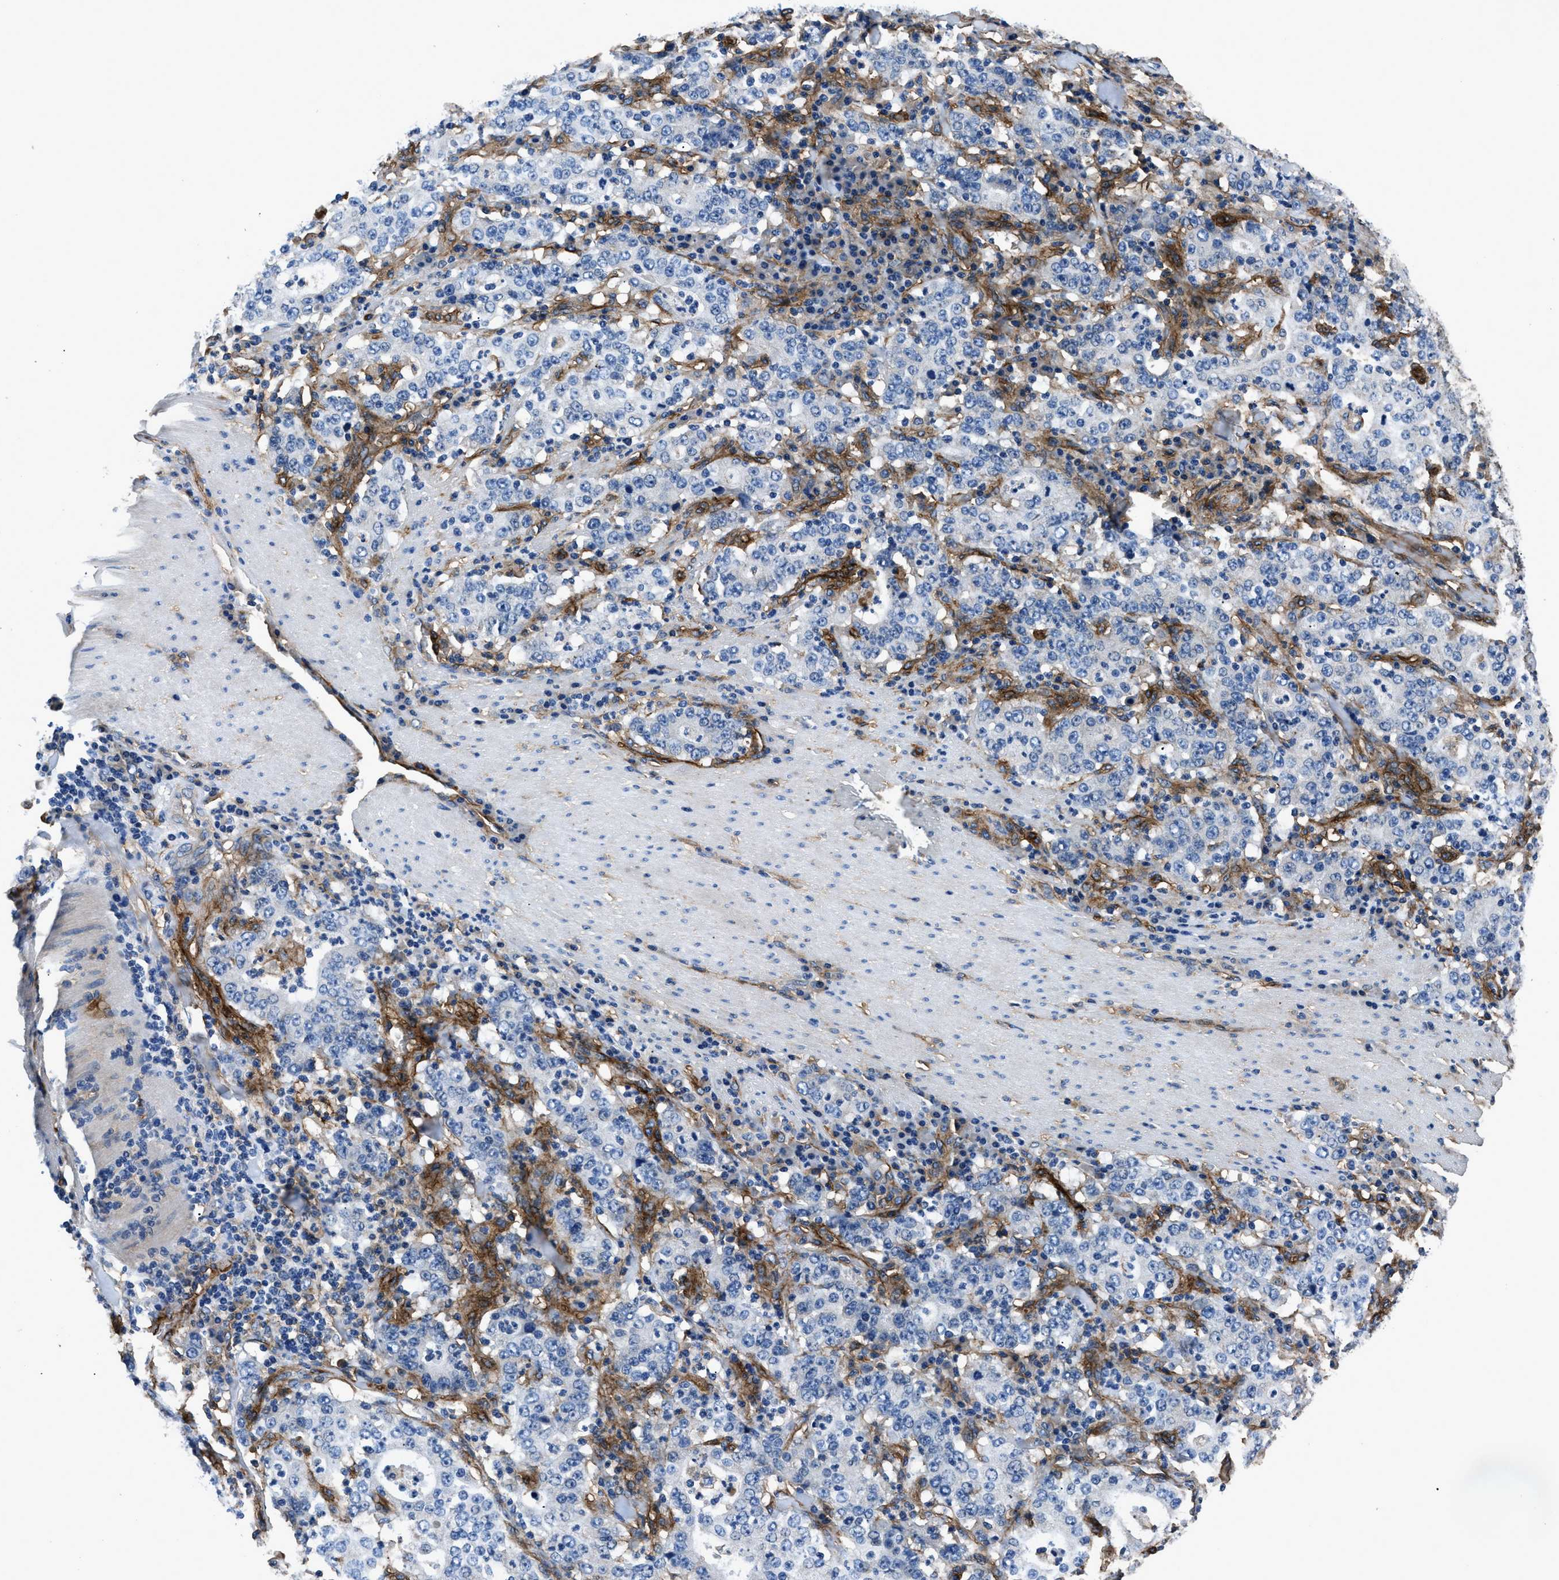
{"staining": {"intensity": "negative", "quantity": "none", "location": "none"}, "tissue": "stomach cancer", "cell_type": "Tumor cells", "image_type": "cancer", "snomed": [{"axis": "morphology", "description": "Normal tissue, NOS"}, {"axis": "morphology", "description": "Adenocarcinoma, NOS"}, {"axis": "topography", "description": "Stomach, upper"}, {"axis": "topography", "description": "Stomach"}], "caption": "This is an IHC image of stomach cancer. There is no staining in tumor cells.", "gene": "CD276", "patient": {"sex": "male", "age": 59}}